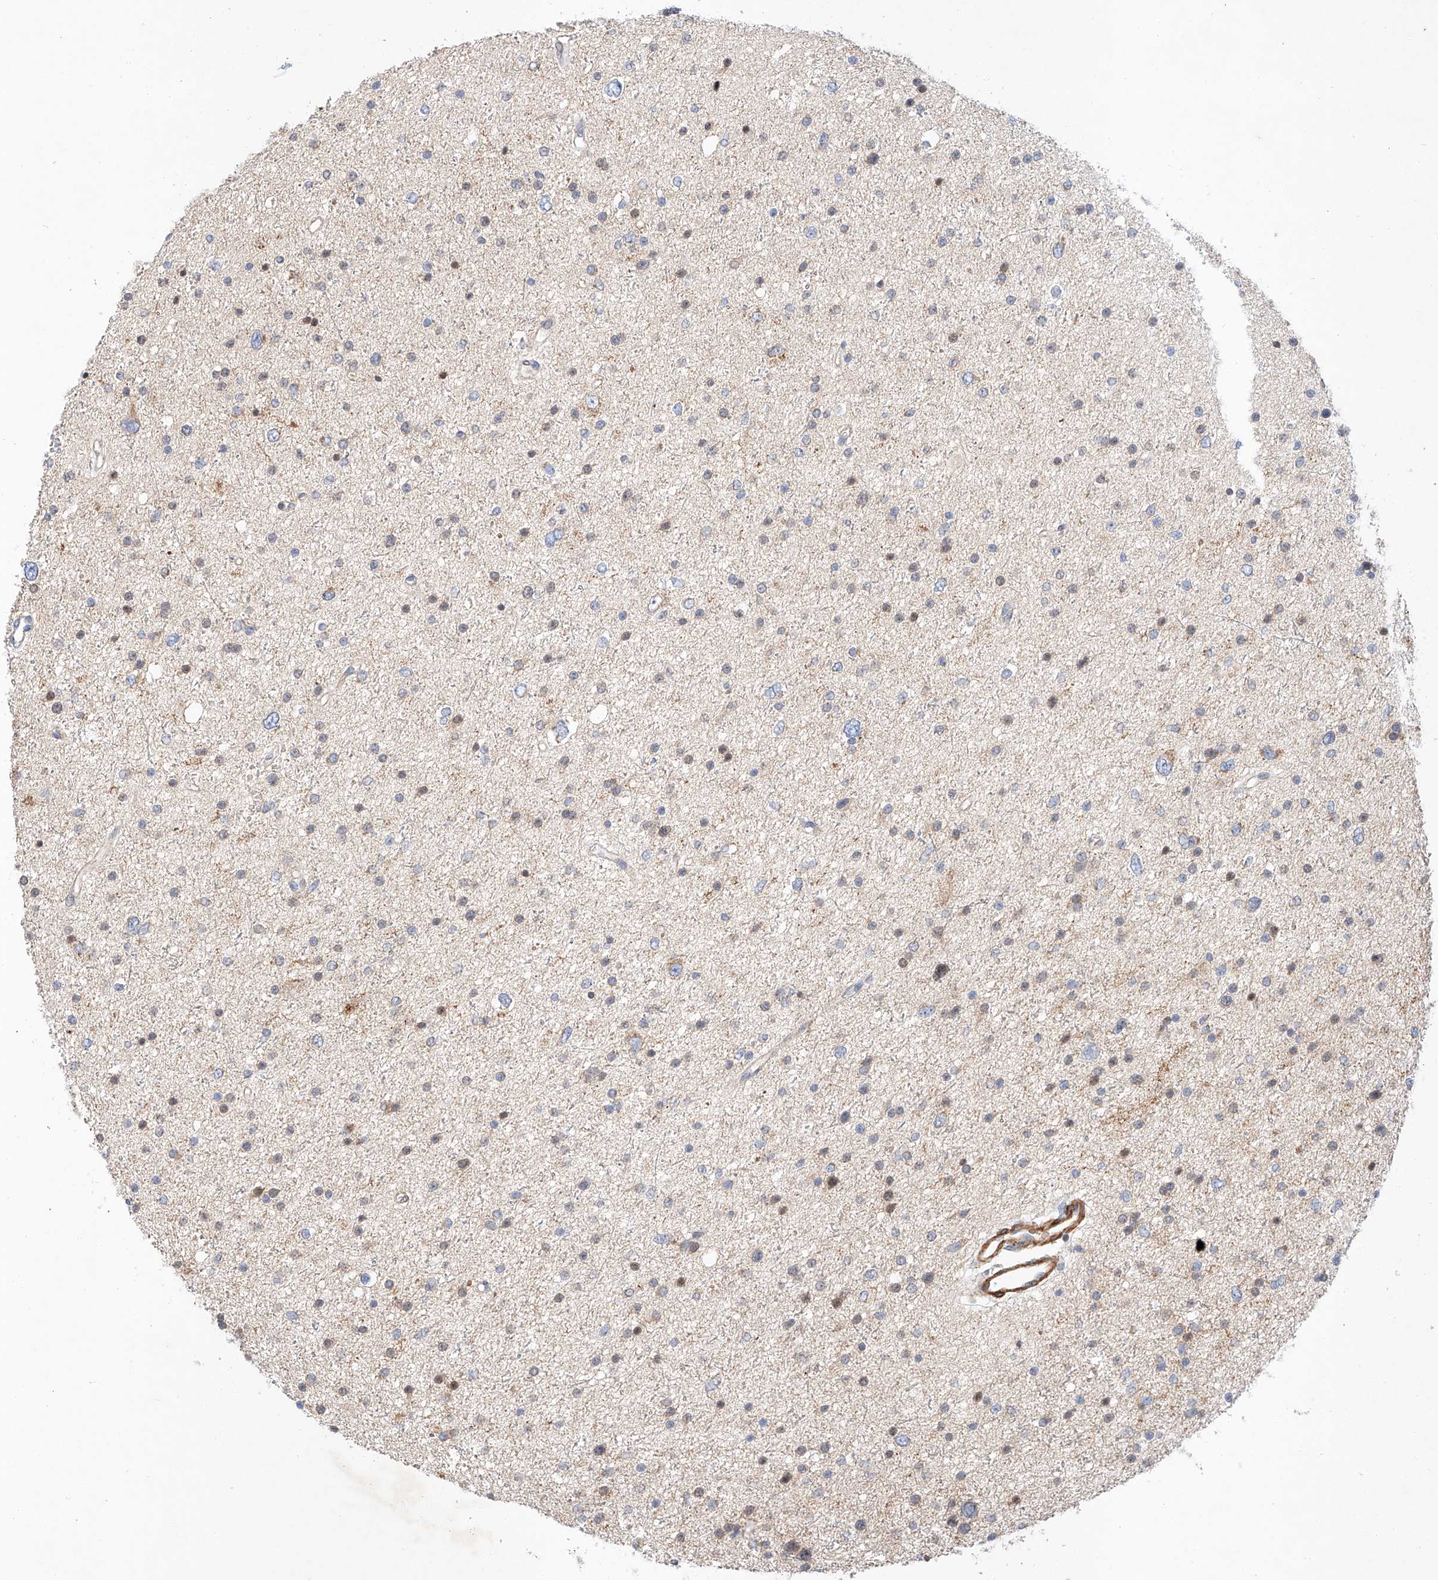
{"staining": {"intensity": "negative", "quantity": "none", "location": "none"}, "tissue": "glioma", "cell_type": "Tumor cells", "image_type": "cancer", "snomed": [{"axis": "morphology", "description": "Glioma, malignant, Low grade"}, {"axis": "topography", "description": "Brain"}], "caption": "This is a micrograph of immunohistochemistry (IHC) staining of low-grade glioma (malignant), which shows no staining in tumor cells.", "gene": "C6orf118", "patient": {"sex": "female", "age": 37}}